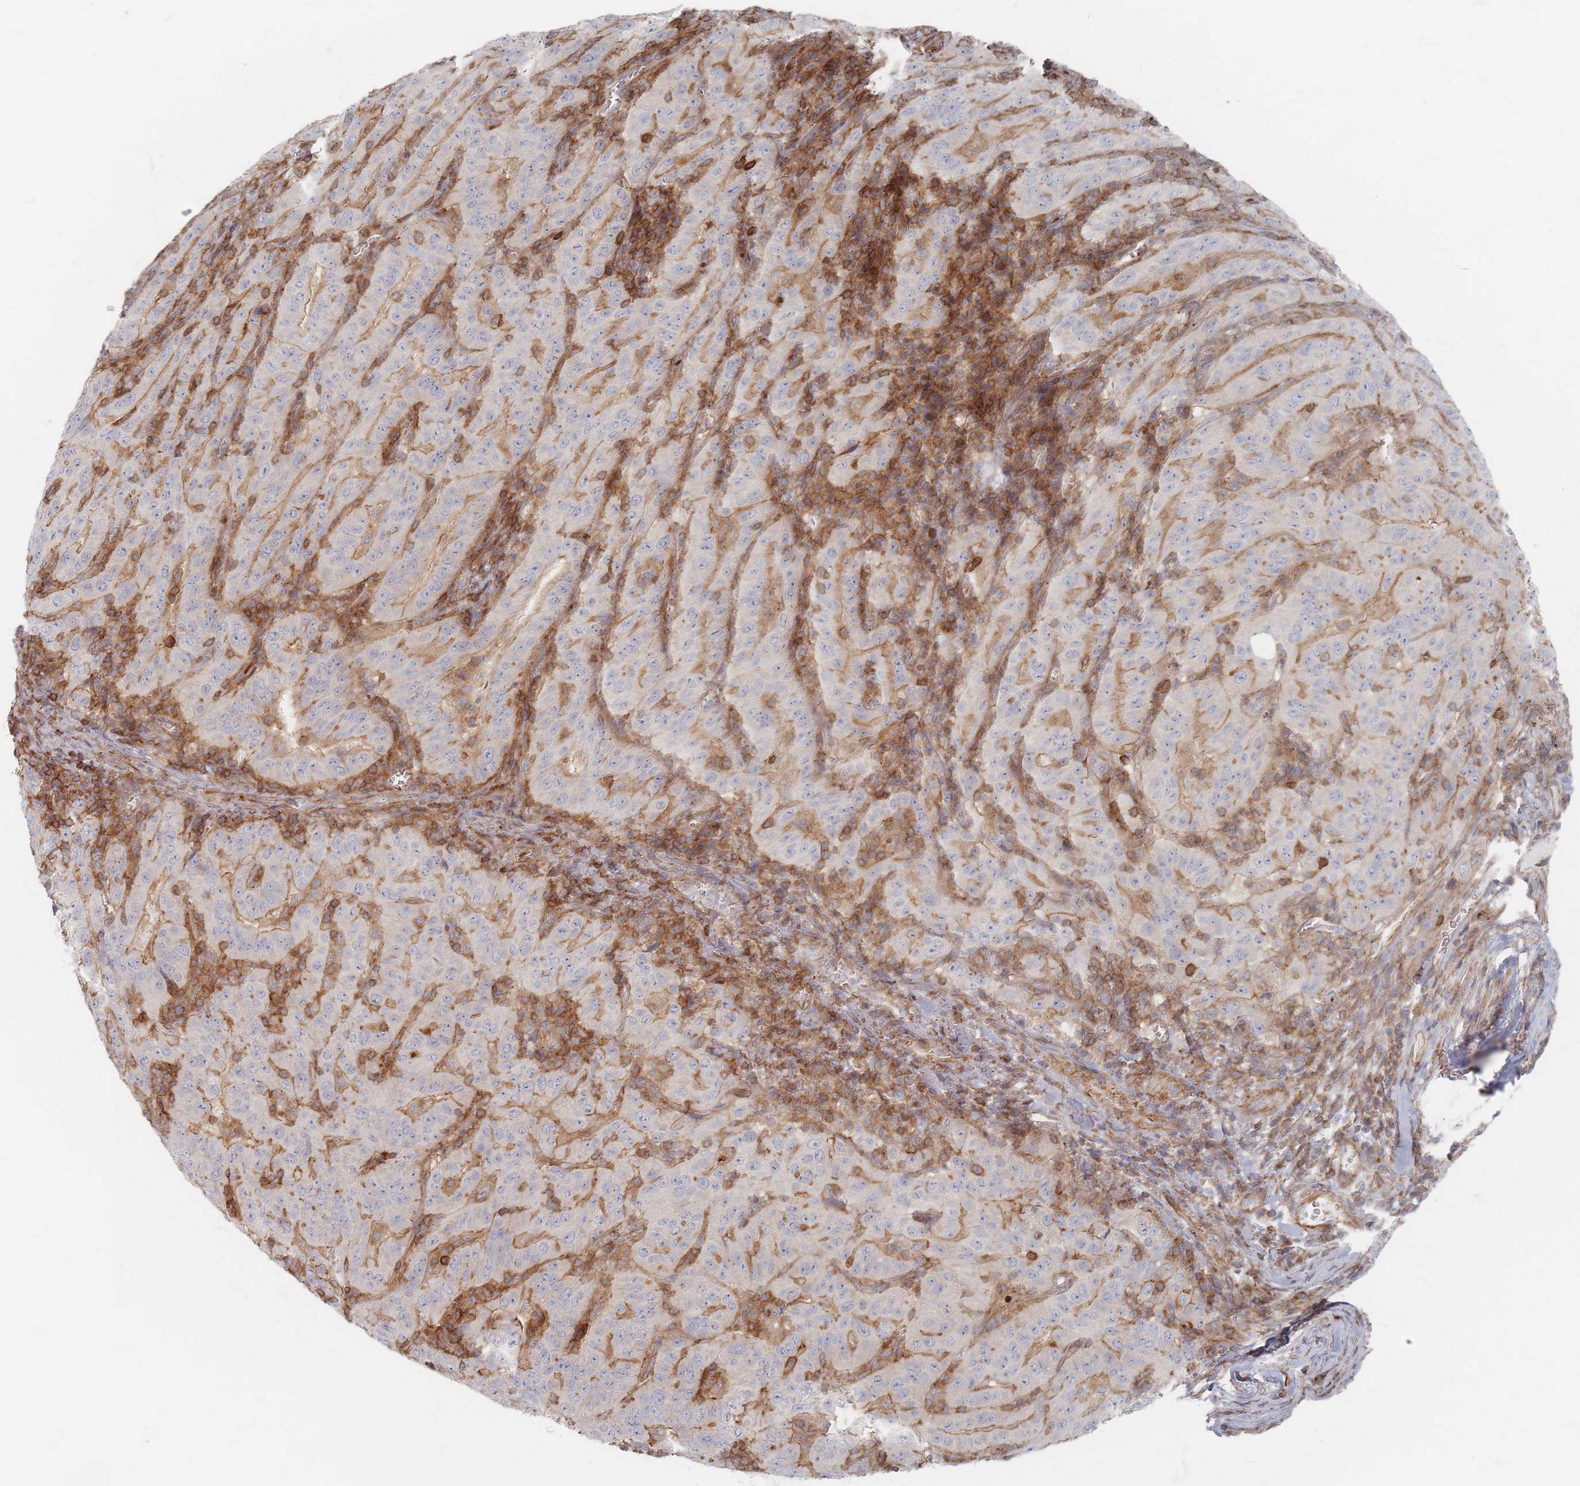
{"staining": {"intensity": "moderate", "quantity": "<25%", "location": "cytoplasmic/membranous"}, "tissue": "pancreatic cancer", "cell_type": "Tumor cells", "image_type": "cancer", "snomed": [{"axis": "morphology", "description": "Adenocarcinoma, NOS"}, {"axis": "topography", "description": "Pancreas"}], "caption": "Human pancreatic adenocarcinoma stained with a brown dye exhibits moderate cytoplasmic/membranous positive positivity in approximately <25% of tumor cells.", "gene": "ZNF852", "patient": {"sex": "male", "age": 63}}